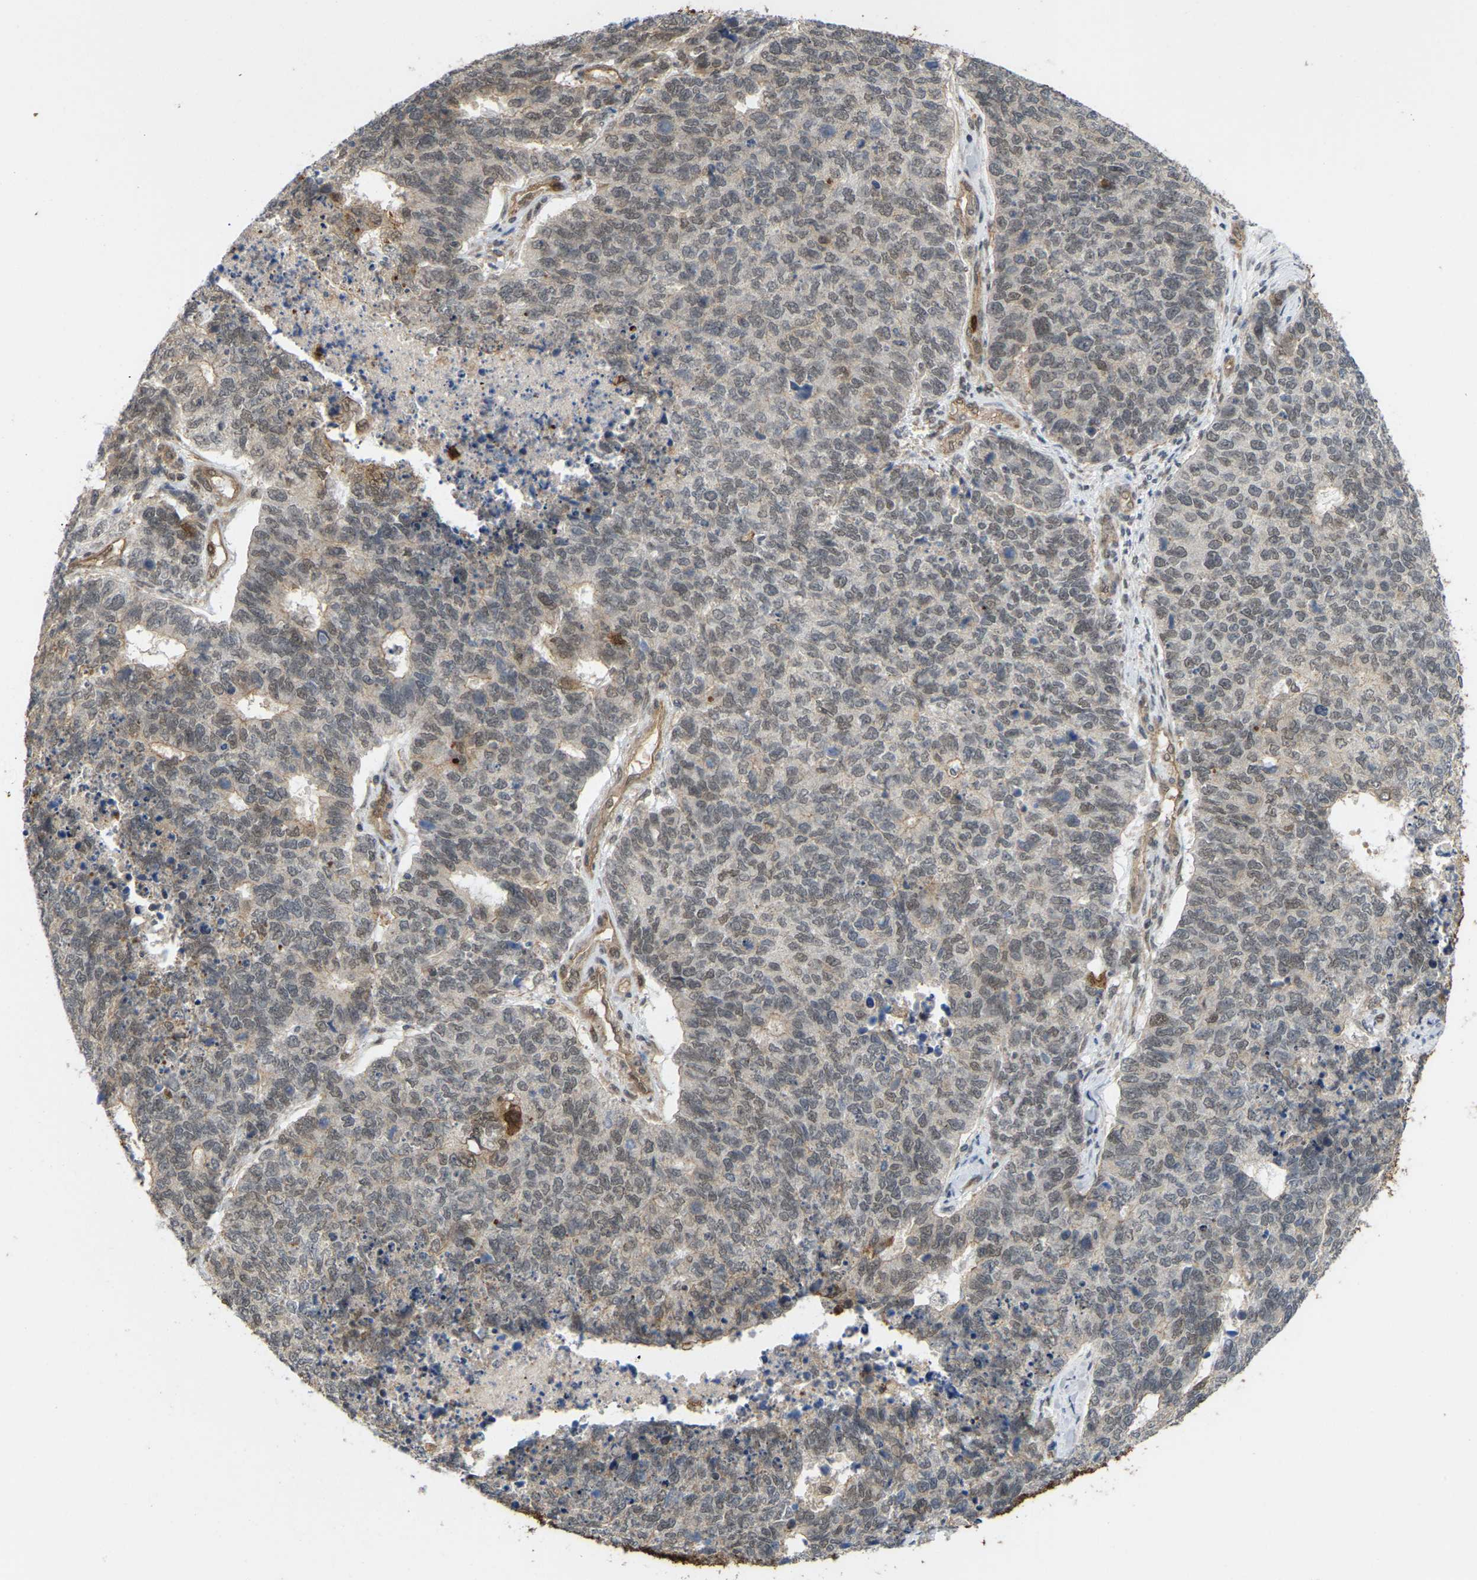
{"staining": {"intensity": "weak", "quantity": ">75%", "location": "nuclear"}, "tissue": "cervical cancer", "cell_type": "Tumor cells", "image_type": "cancer", "snomed": [{"axis": "morphology", "description": "Squamous cell carcinoma, NOS"}, {"axis": "topography", "description": "Cervix"}], "caption": "An image showing weak nuclear expression in about >75% of tumor cells in cervical cancer, as visualized by brown immunohistochemical staining.", "gene": "SERPINB5", "patient": {"sex": "female", "age": 63}}